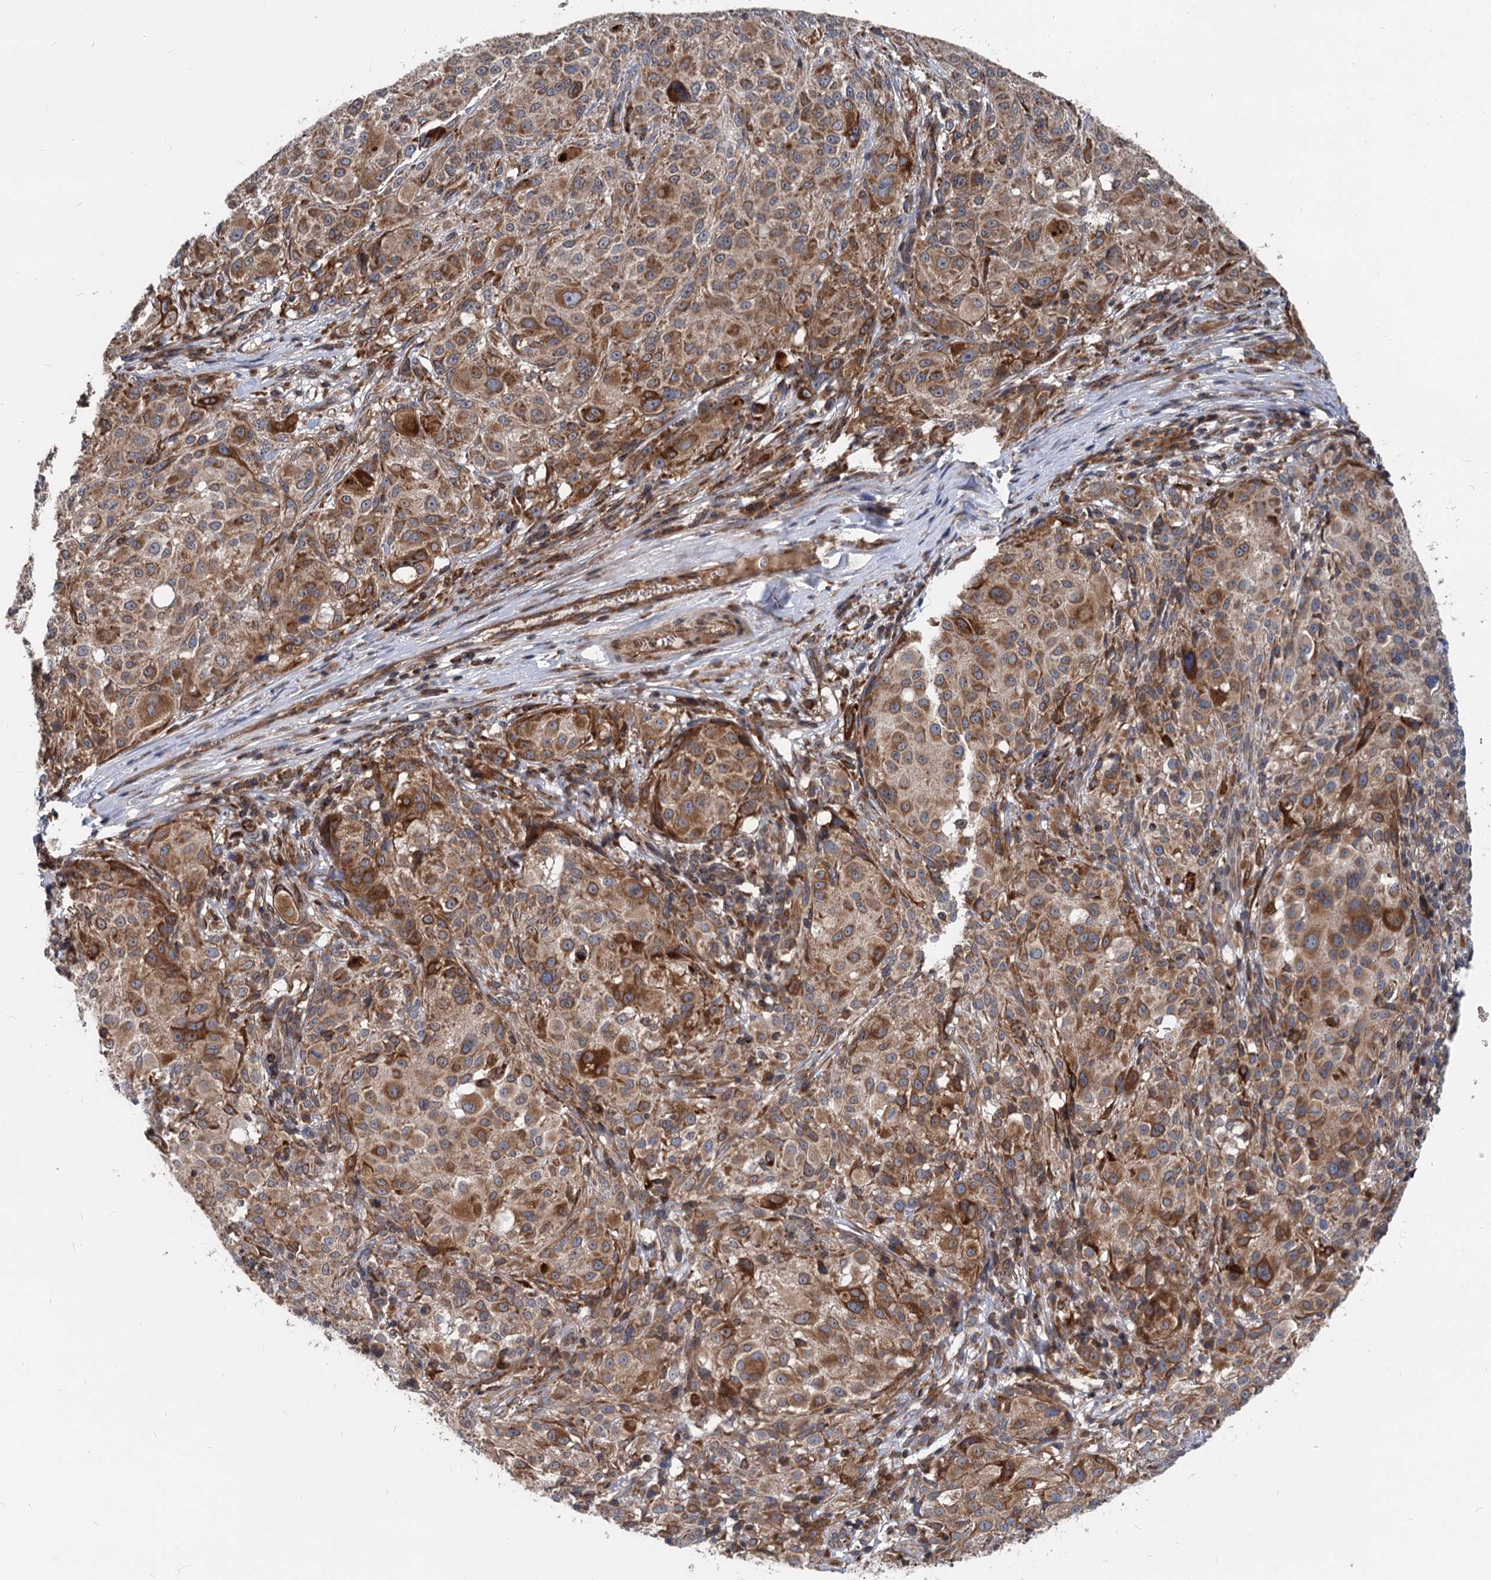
{"staining": {"intensity": "moderate", "quantity": ">75%", "location": "cytoplasmic/membranous"}, "tissue": "melanoma", "cell_type": "Tumor cells", "image_type": "cancer", "snomed": [{"axis": "morphology", "description": "Necrosis, NOS"}, {"axis": "morphology", "description": "Malignant melanoma, NOS"}, {"axis": "topography", "description": "Skin"}], "caption": "This photomicrograph displays immunohistochemistry staining of human malignant melanoma, with medium moderate cytoplasmic/membranous positivity in approximately >75% of tumor cells.", "gene": "STIM1", "patient": {"sex": "female", "age": 87}}